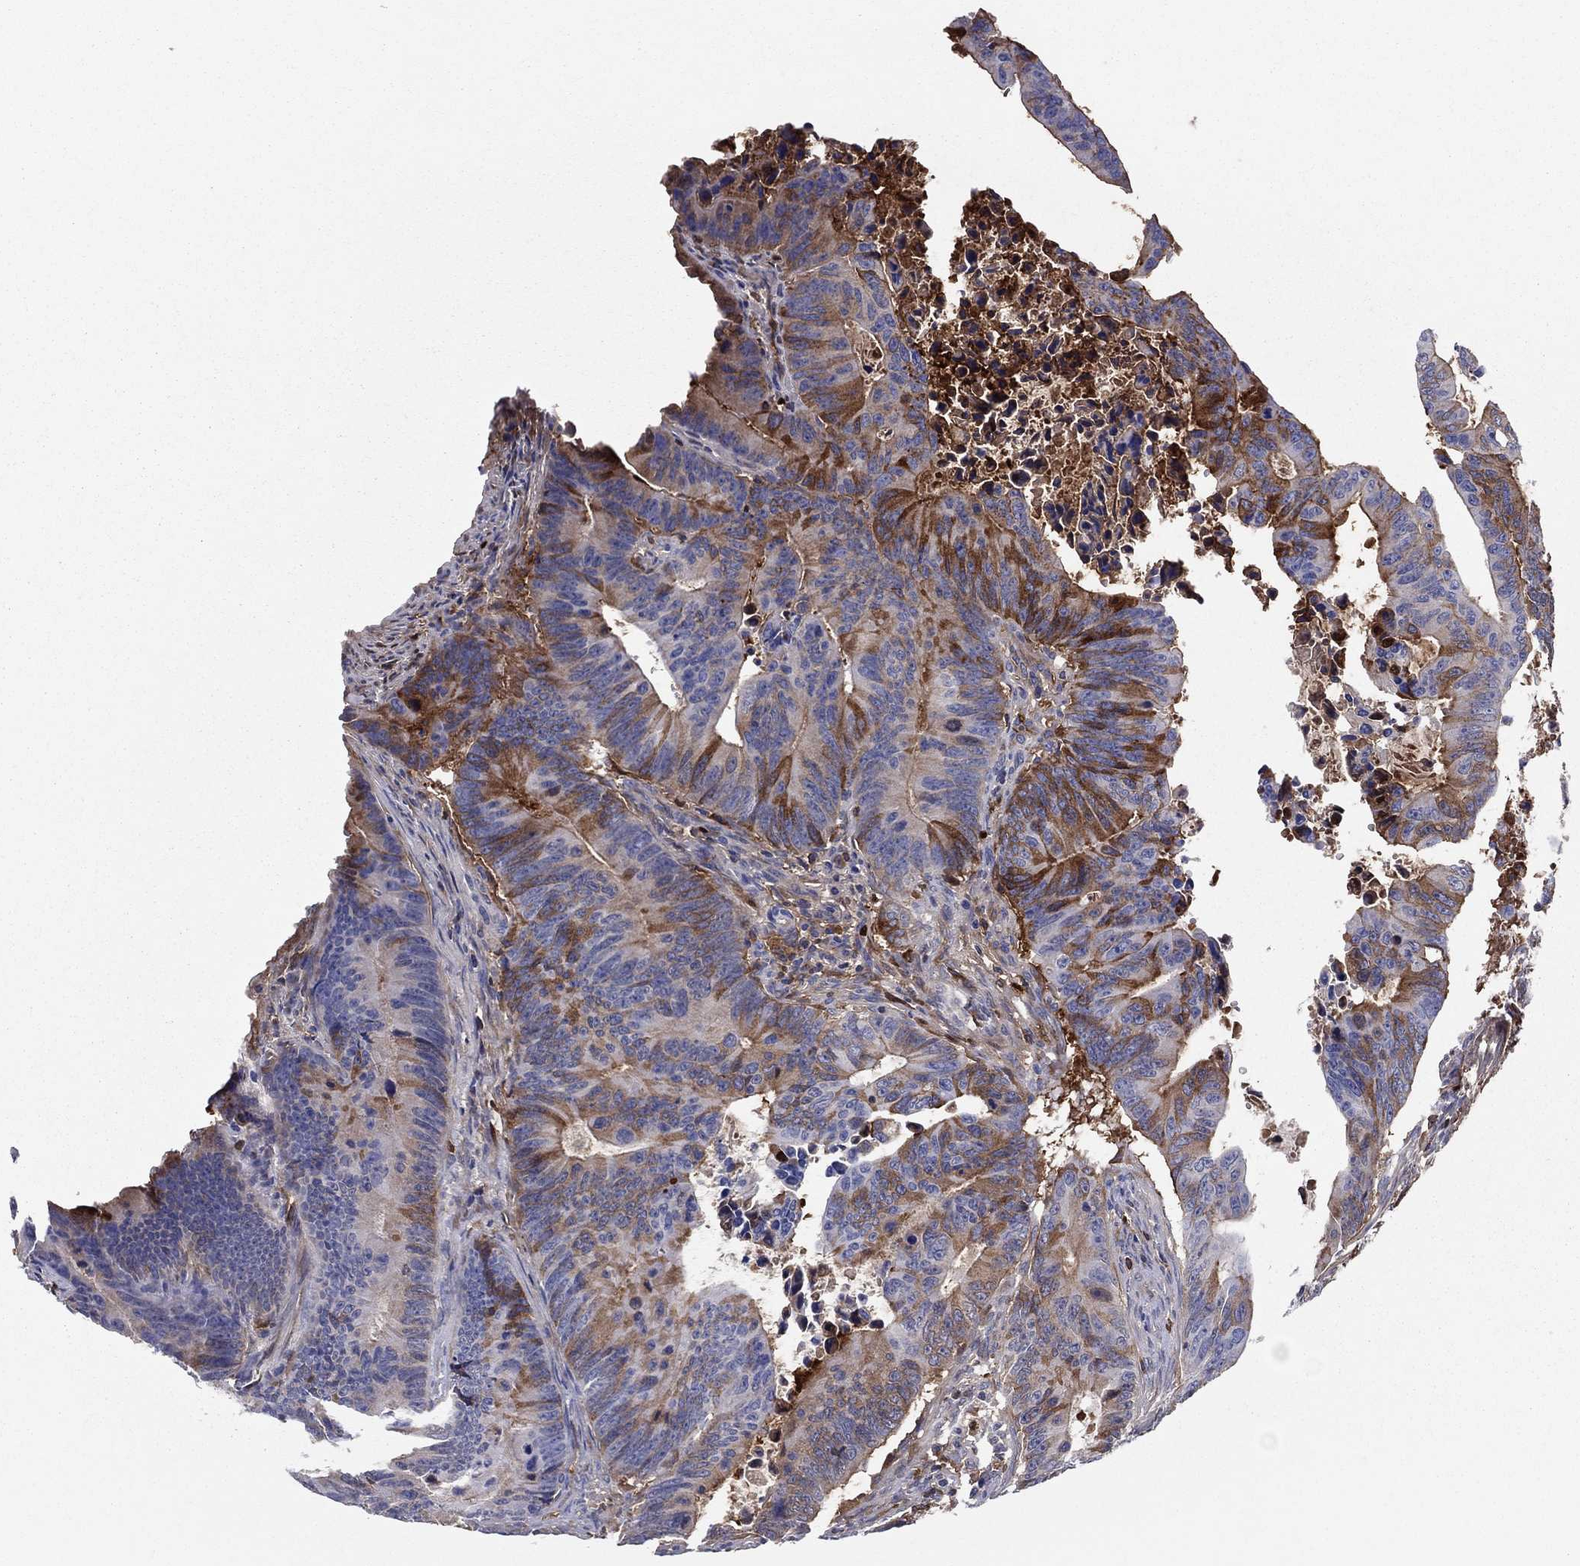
{"staining": {"intensity": "strong", "quantity": "<25%", "location": "cytoplasmic/membranous"}, "tissue": "colorectal cancer", "cell_type": "Tumor cells", "image_type": "cancer", "snomed": [{"axis": "morphology", "description": "Adenocarcinoma, NOS"}, {"axis": "topography", "description": "Colon"}], "caption": "A brown stain shows strong cytoplasmic/membranous staining of a protein in human colorectal cancer (adenocarcinoma) tumor cells.", "gene": "HPX", "patient": {"sex": "female", "age": 87}}